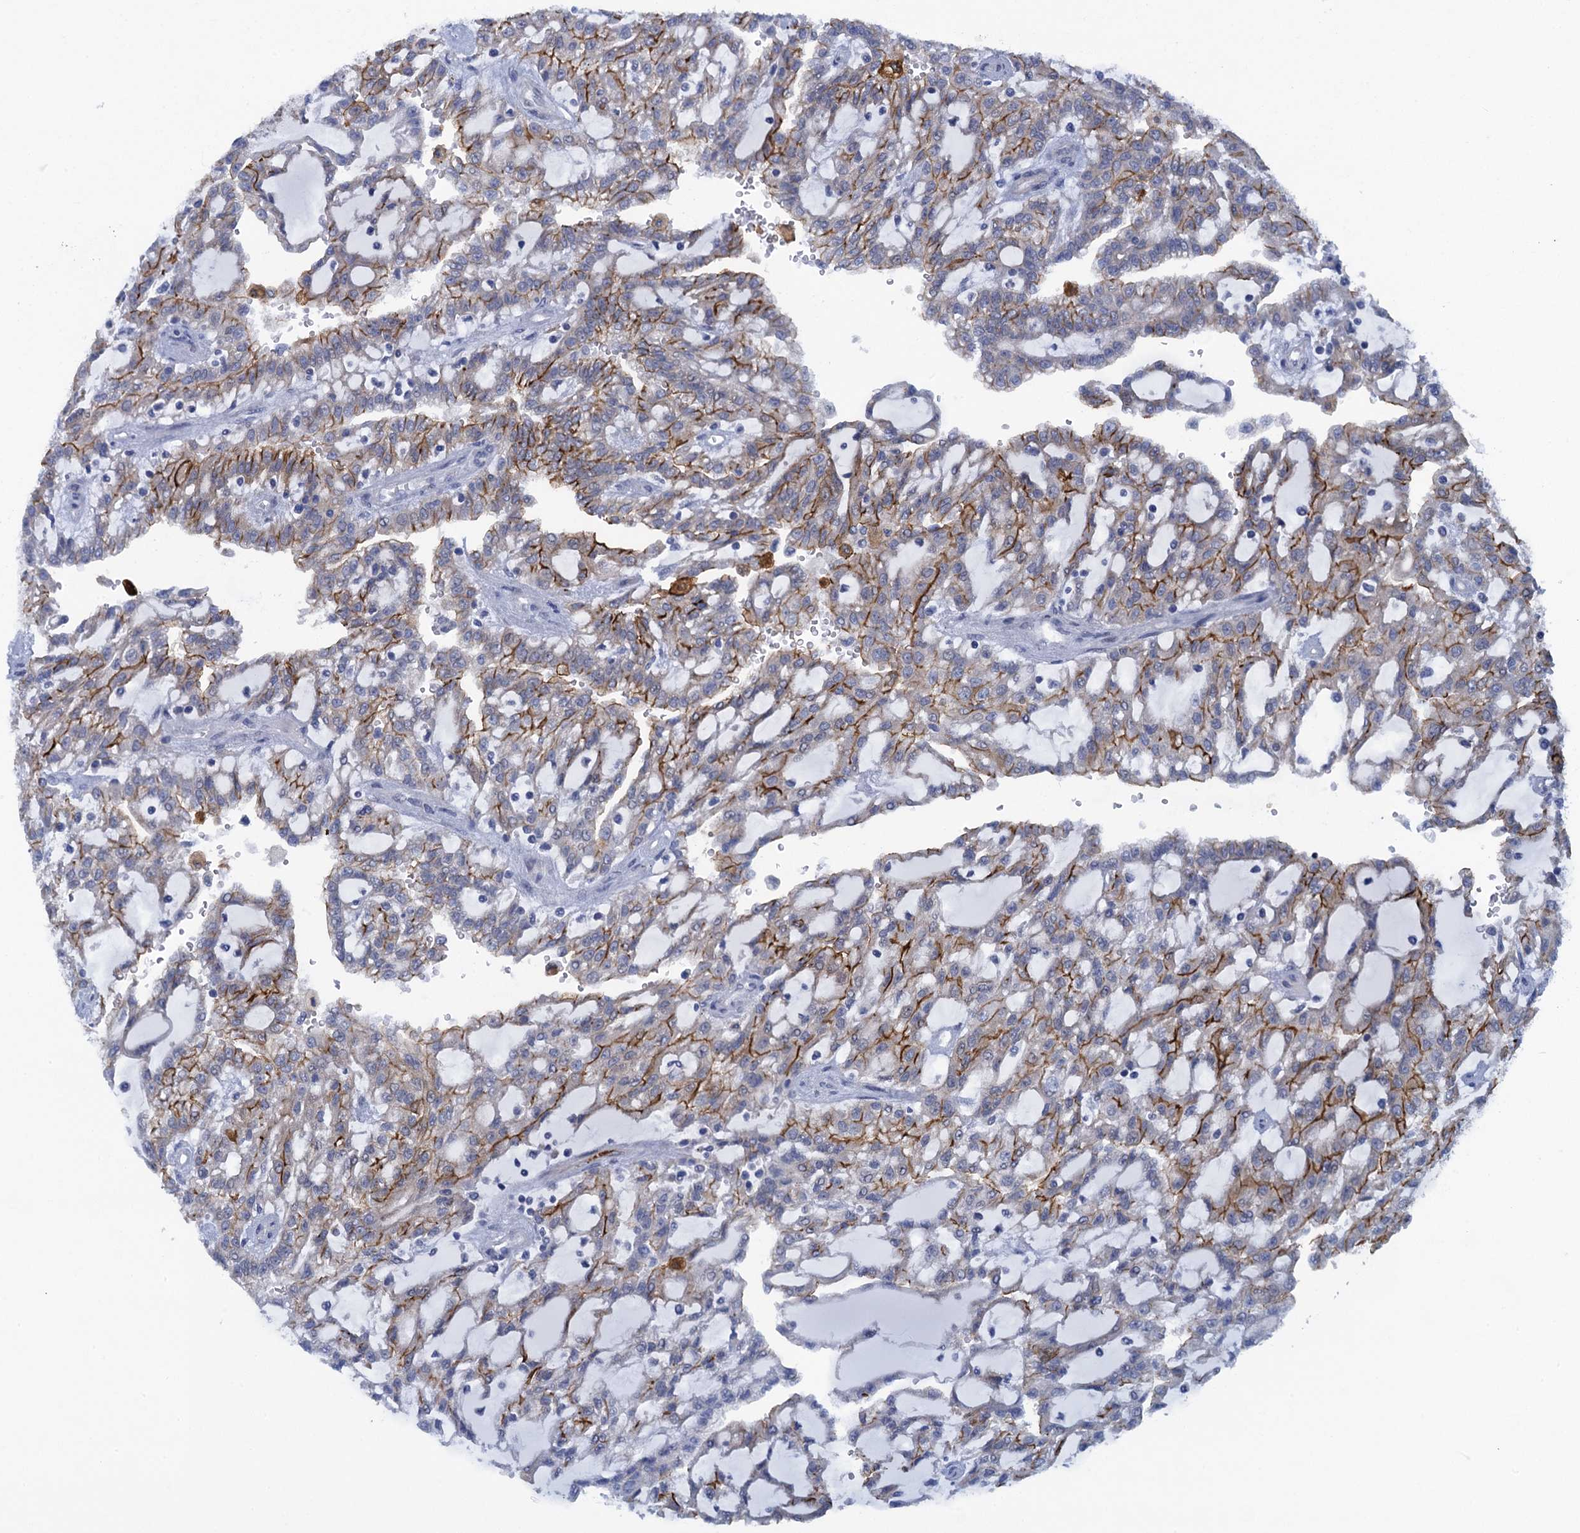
{"staining": {"intensity": "strong", "quantity": "25%-75%", "location": "cytoplasmic/membranous"}, "tissue": "renal cancer", "cell_type": "Tumor cells", "image_type": "cancer", "snomed": [{"axis": "morphology", "description": "Adenocarcinoma, NOS"}, {"axis": "topography", "description": "Kidney"}], "caption": "IHC histopathology image of neoplastic tissue: renal adenocarcinoma stained using immunohistochemistry reveals high levels of strong protein expression localized specifically in the cytoplasmic/membranous of tumor cells, appearing as a cytoplasmic/membranous brown color.", "gene": "SCEL", "patient": {"sex": "male", "age": 63}}